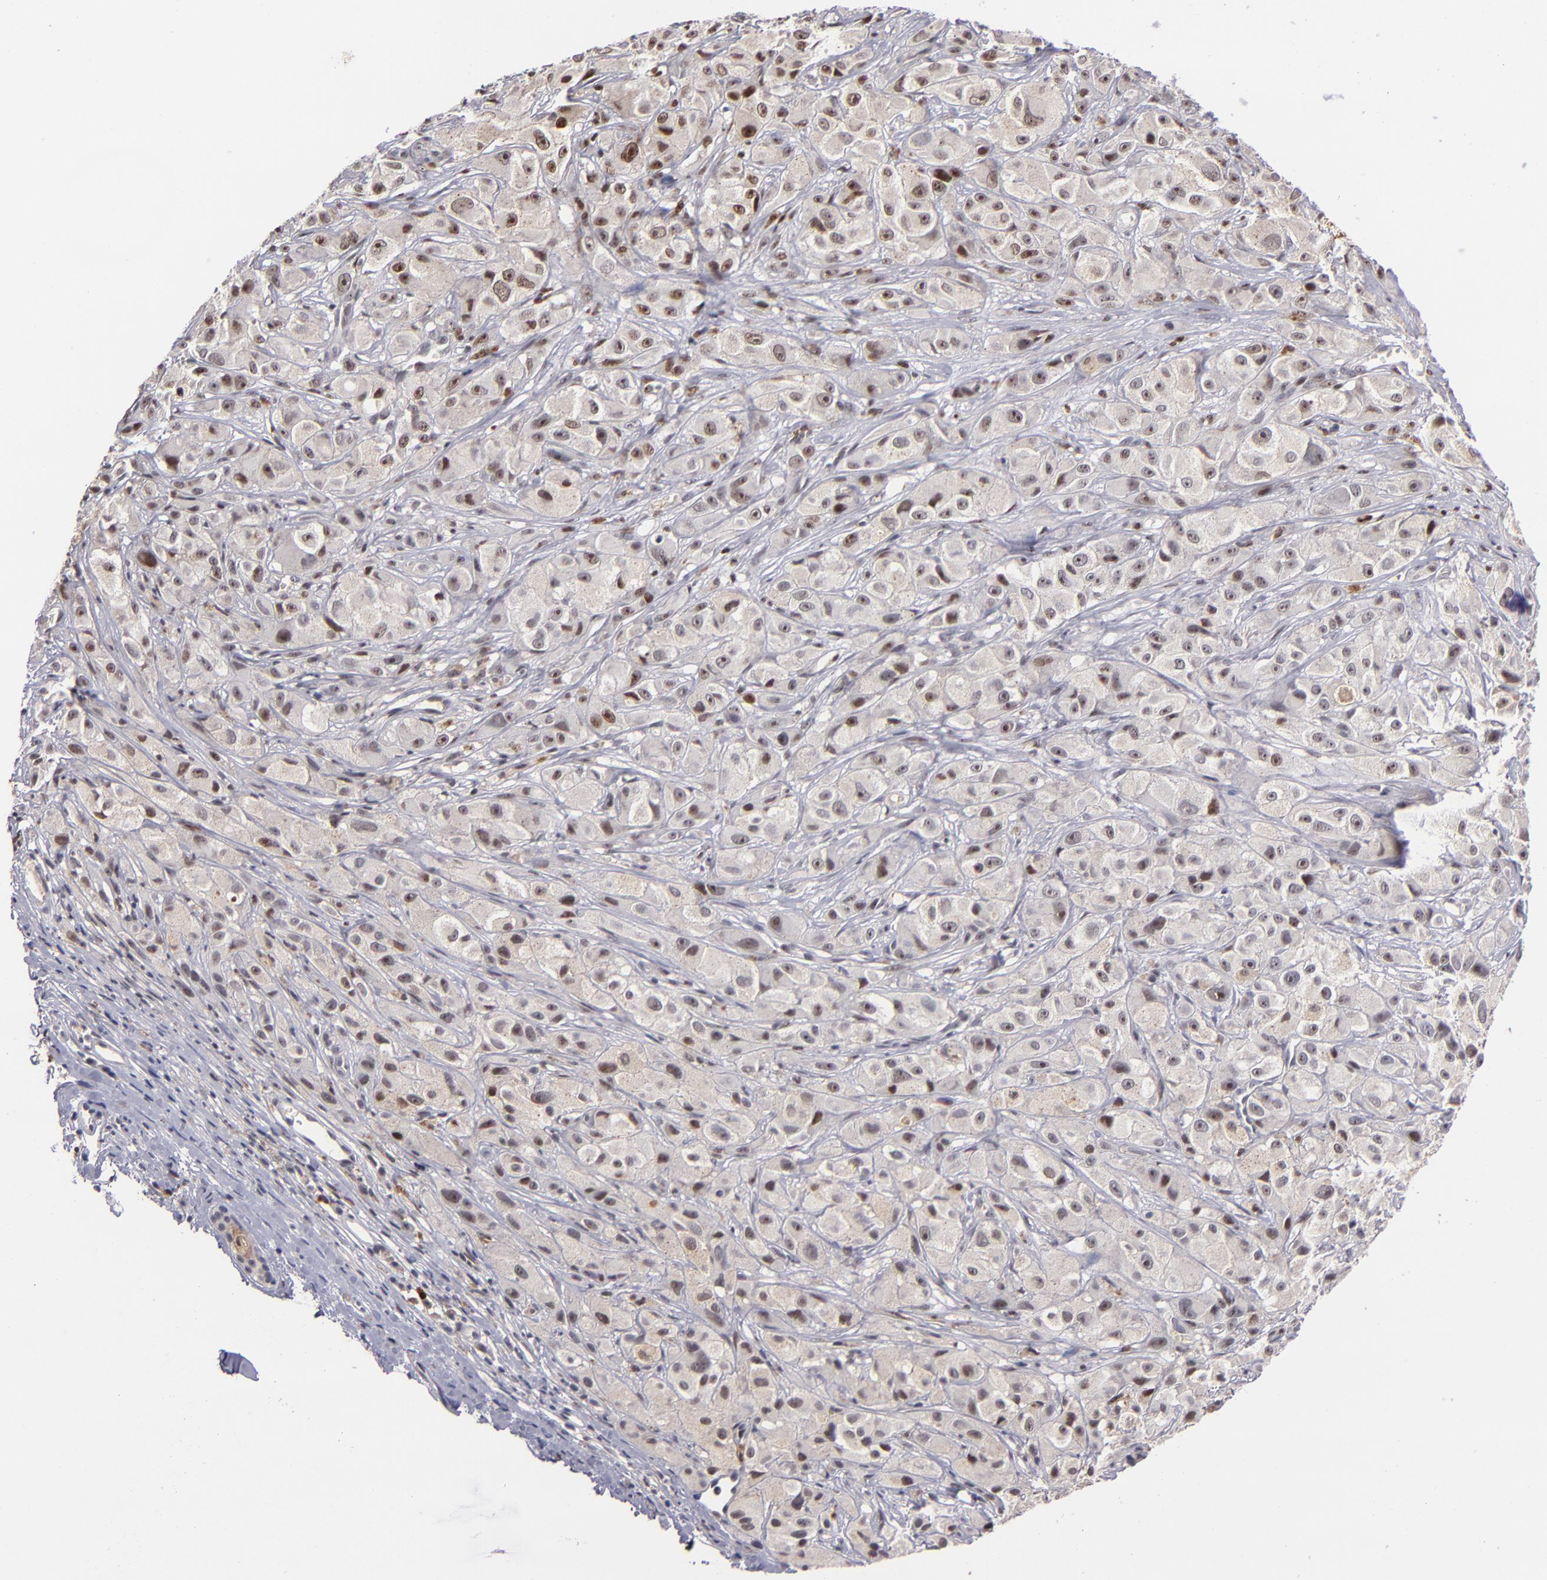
{"staining": {"intensity": "moderate", "quantity": ">75%", "location": "nuclear"}, "tissue": "melanoma", "cell_type": "Tumor cells", "image_type": "cancer", "snomed": [{"axis": "morphology", "description": "Malignant melanoma, NOS"}, {"axis": "topography", "description": "Skin"}], "caption": "Melanoma was stained to show a protein in brown. There is medium levels of moderate nuclear expression in approximately >75% of tumor cells. (IHC, brightfield microscopy, high magnification).", "gene": "PCNX4", "patient": {"sex": "male", "age": 56}}